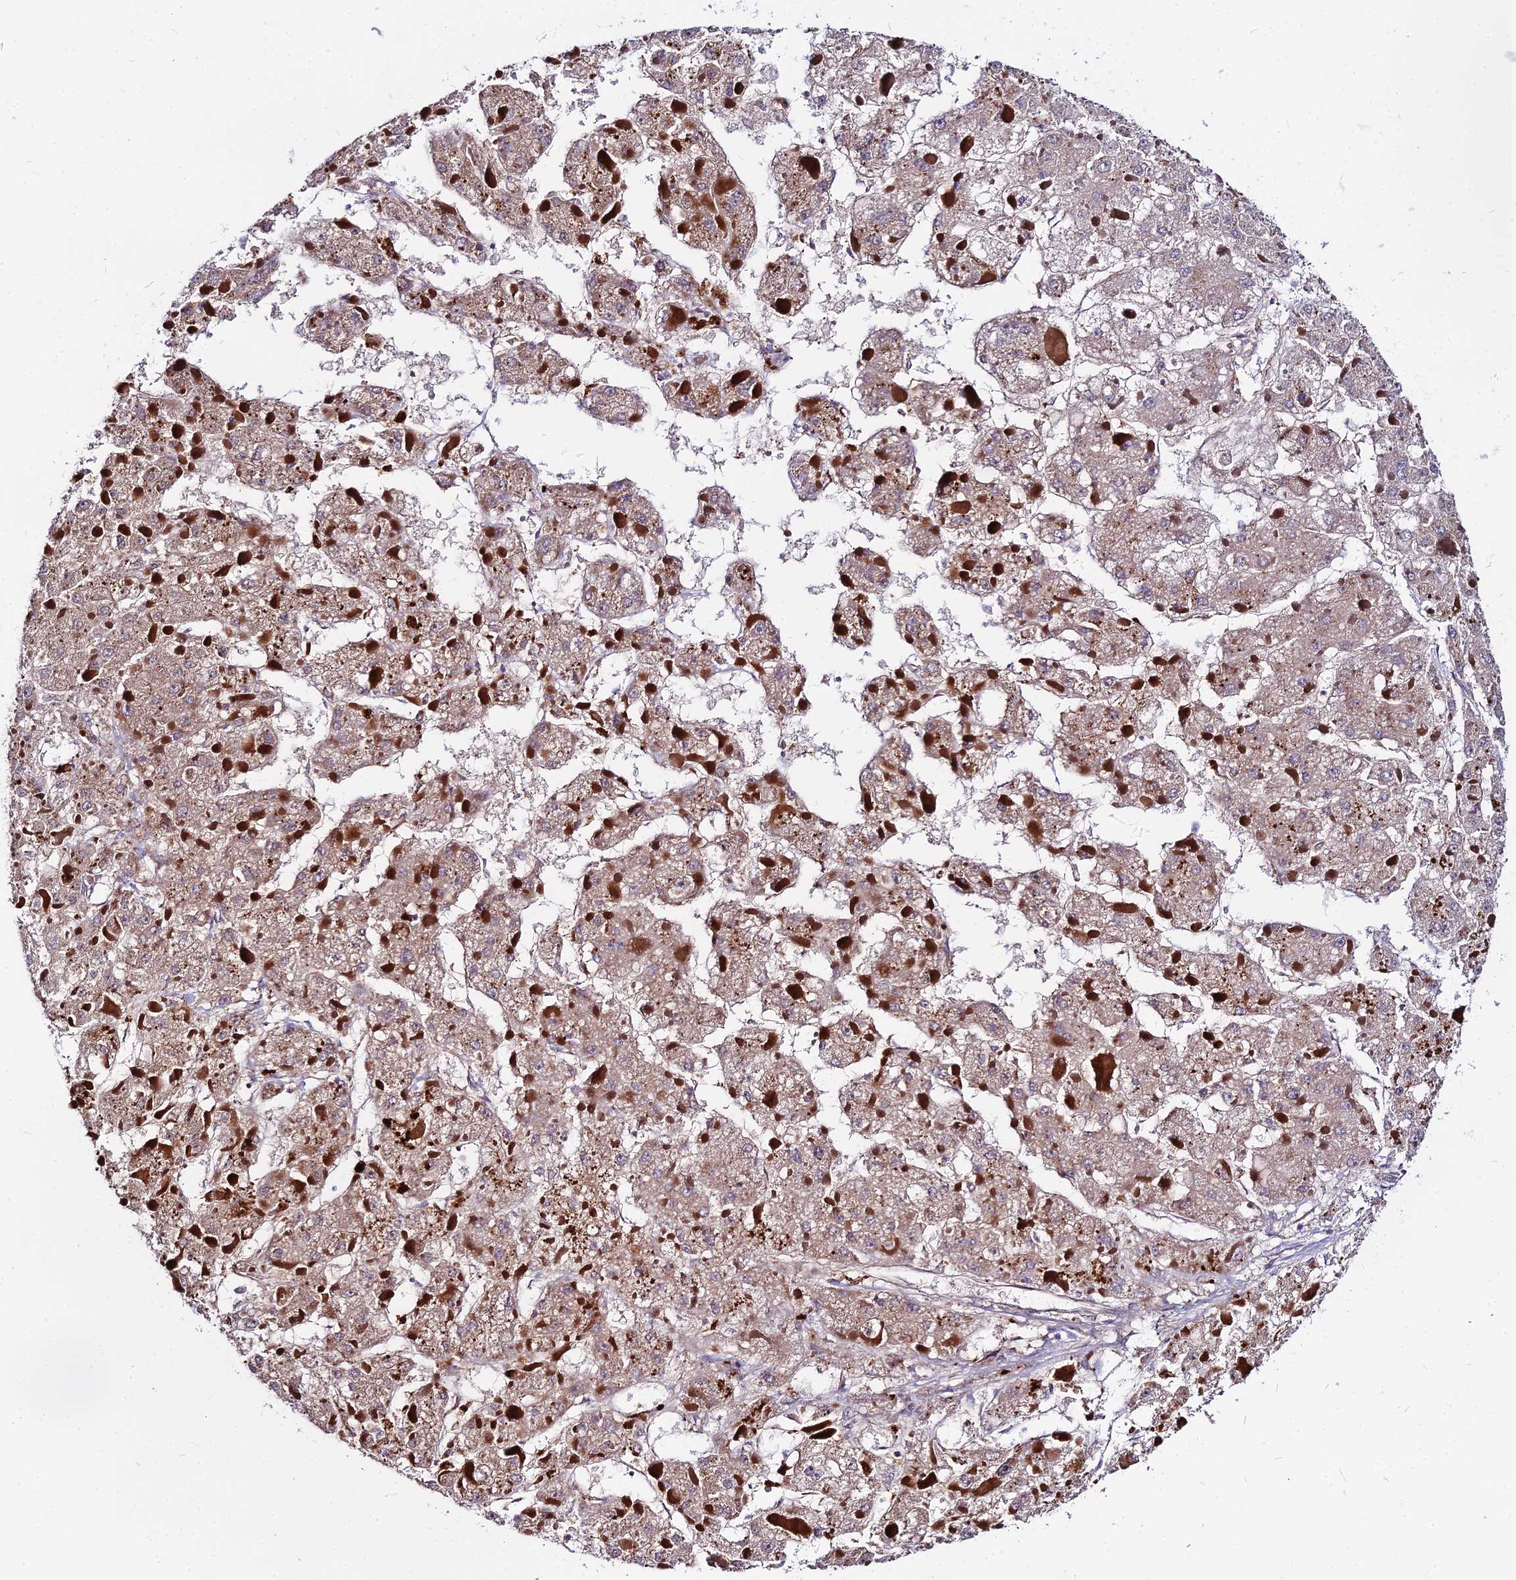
{"staining": {"intensity": "weak", "quantity": ">75%", "location": "cytoplasmic/membranous"}, "tissue": "liver cancer", "cell_type": "Tumor cells", "image_type": "cancer", "snomed": [{"axis": "morphology", "description": "Carcinoma, Hepatocellular, NOS"}, {"axis": "topography", "description": "Liver"}], "caption": "Liver hepatocellular carcinoma stained with a brown dye demonstrates weak cytoplasmic/membranous positive positivity in approximately >75% of tumor cells.", "gene": "GLYAT", "patient": {"sex": "female", "age": 73}}